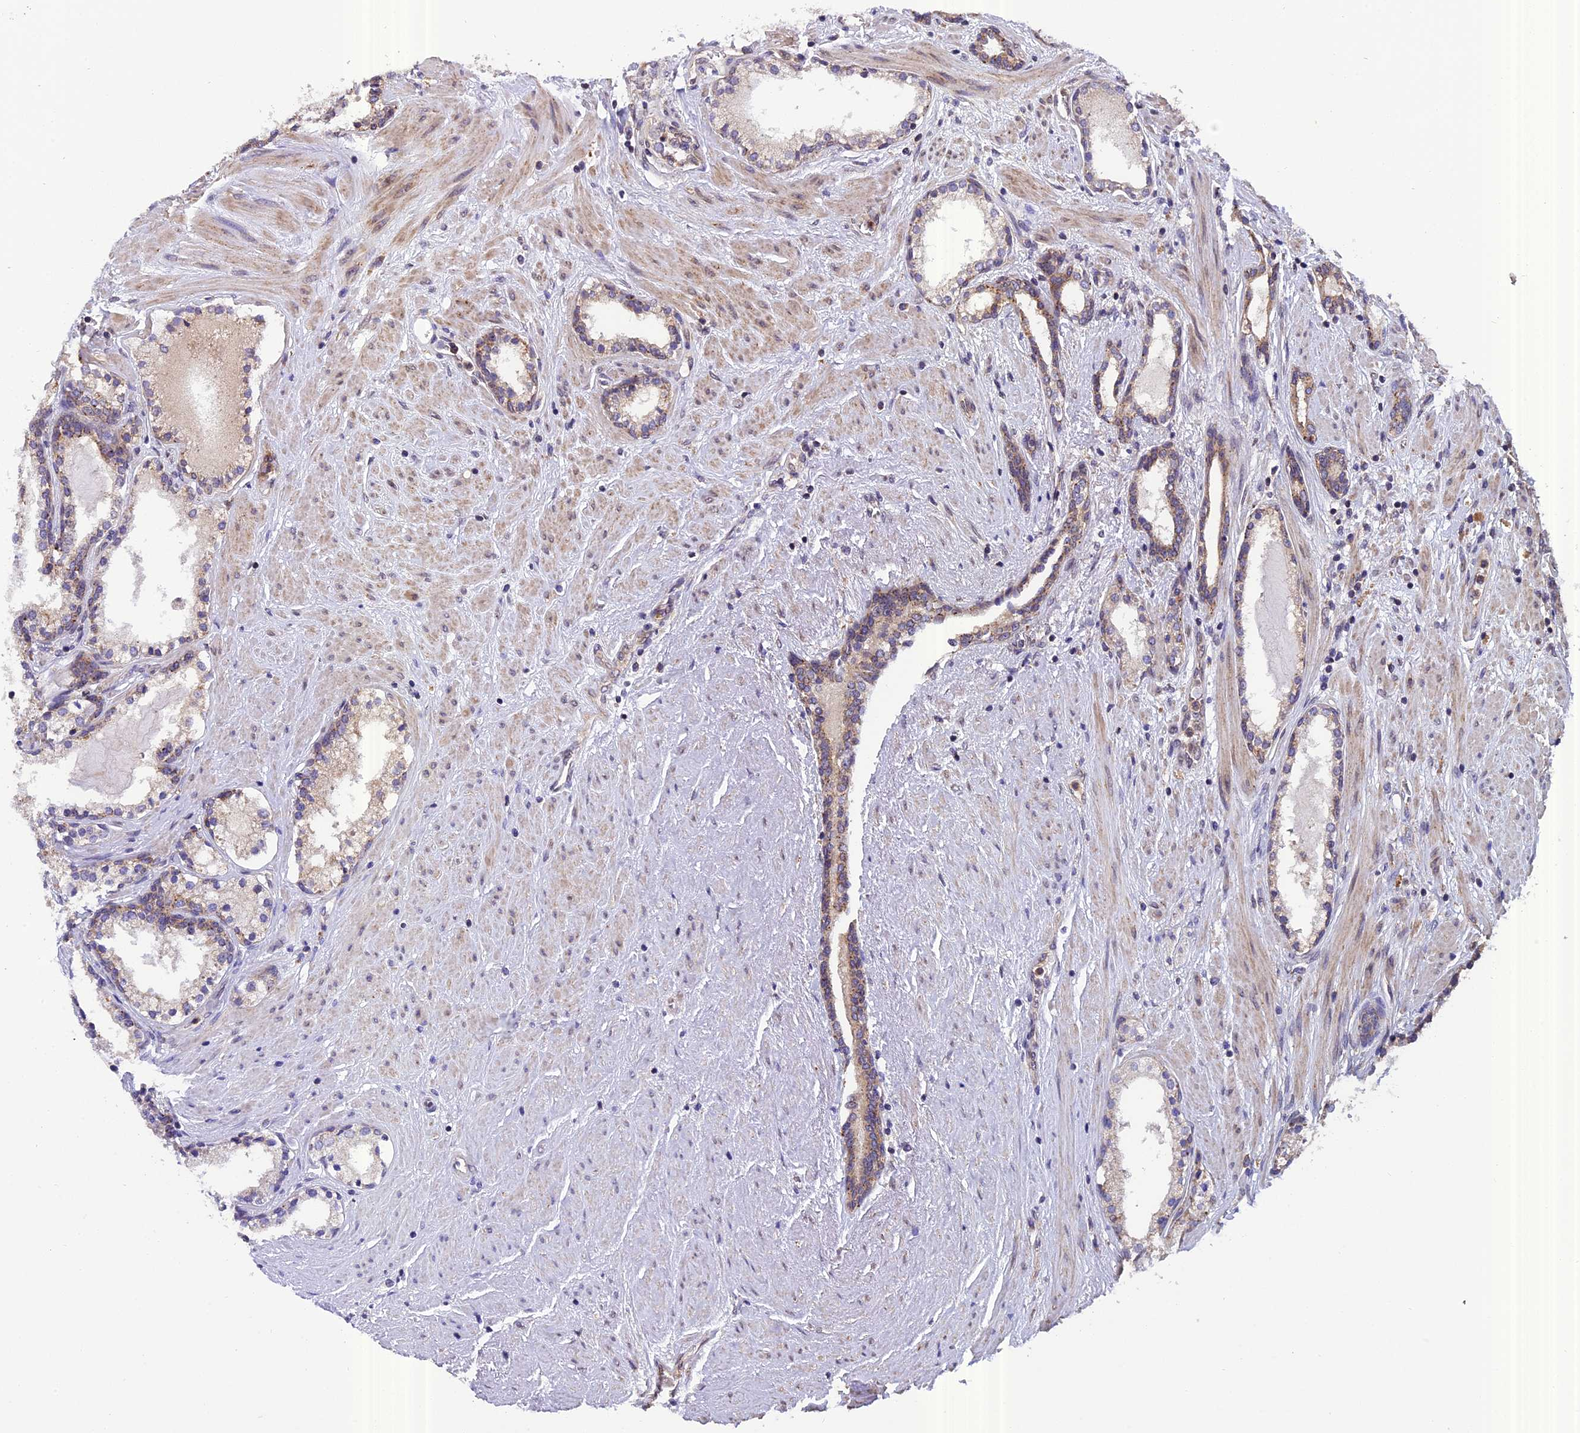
{"staining": {"intensity": "weak", "quantity": "25%-75%", "location": "cytoplasmic/membranous"}, "tissue": "prostate cancer", "cell_type": "Tumor cells", "image_type": "cancer", "snomed": [{"axis": "morphology", "description": "Adenocarcinoma, High grade"}, {"axis": "topography", "description": "Prostate"}], "caption": "Immunohistochemical staining of adenocarcinoma (high-grade) (prostate) displays low levels of weak cytoplasmic/membranous protein staining in approximately 25%-75% of tumor cells.", "gene": "CHMP2A", "patient": {"sex": "male", "age": 58}}